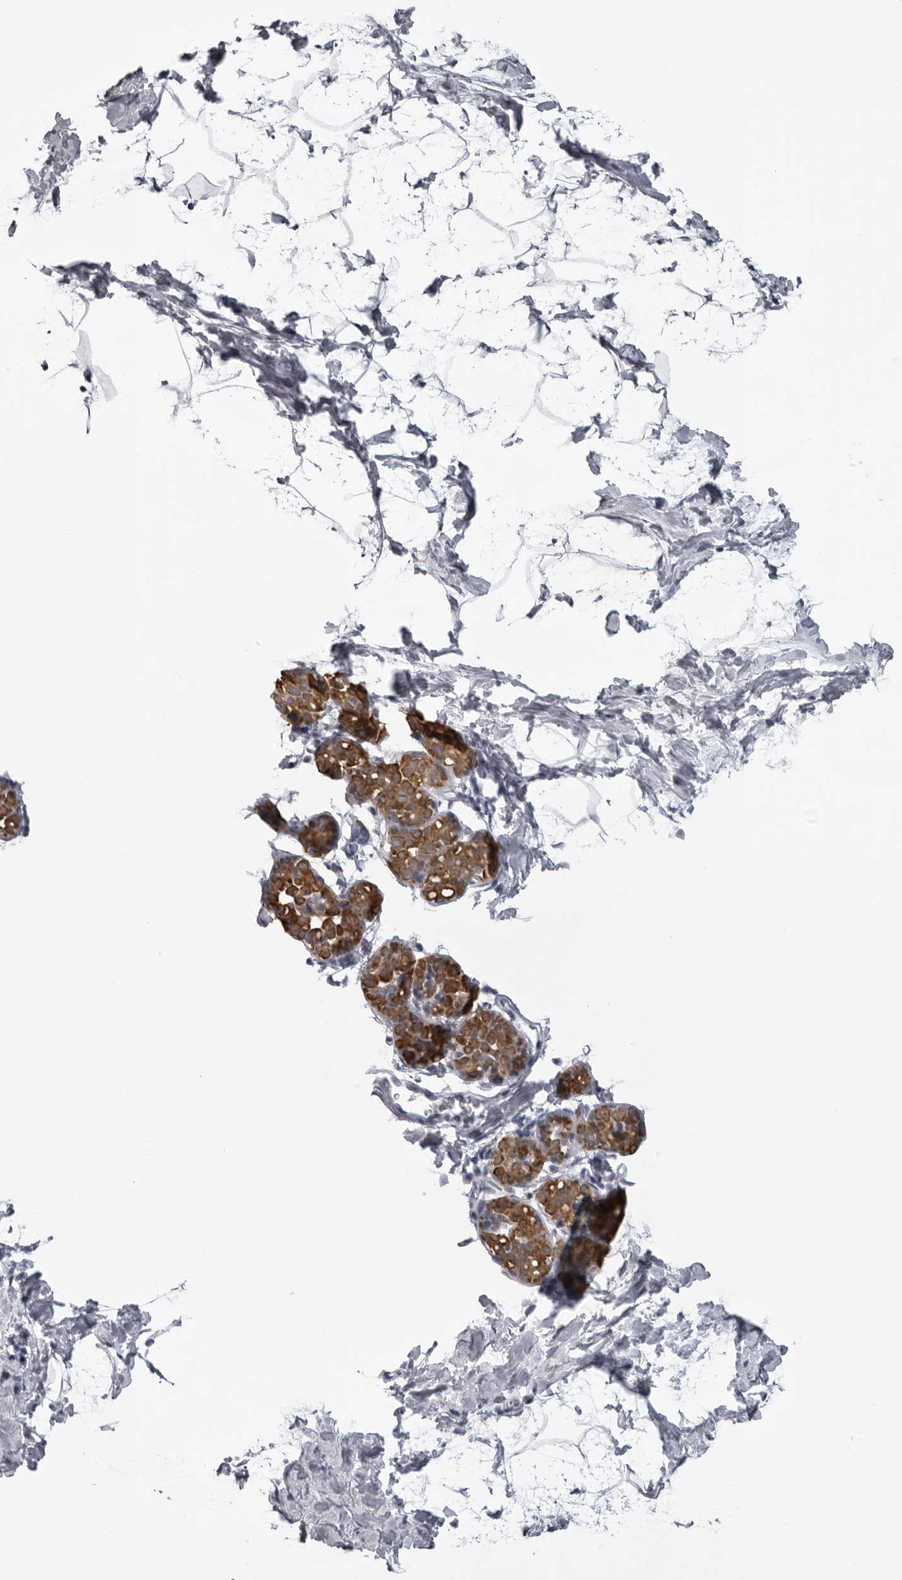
{"staining": {"intensity": "negative", "quantity": "none", "location": "none"}, "tissue": "breast", "cell_type": "Adipocytes", "image_type": "normal", "snomed": [{"axis": "morphology", "description": "Normal tissue, NOS"}, {"axis": "topography", "description": "Breast"}], "caption": "This is a micrograph of immunohistochemistry (IHC) staining of unremarkable breast, which shows no expression in adipocytes.", "gene": "UROD", "patient": {"sex": "female", "age": 62}}